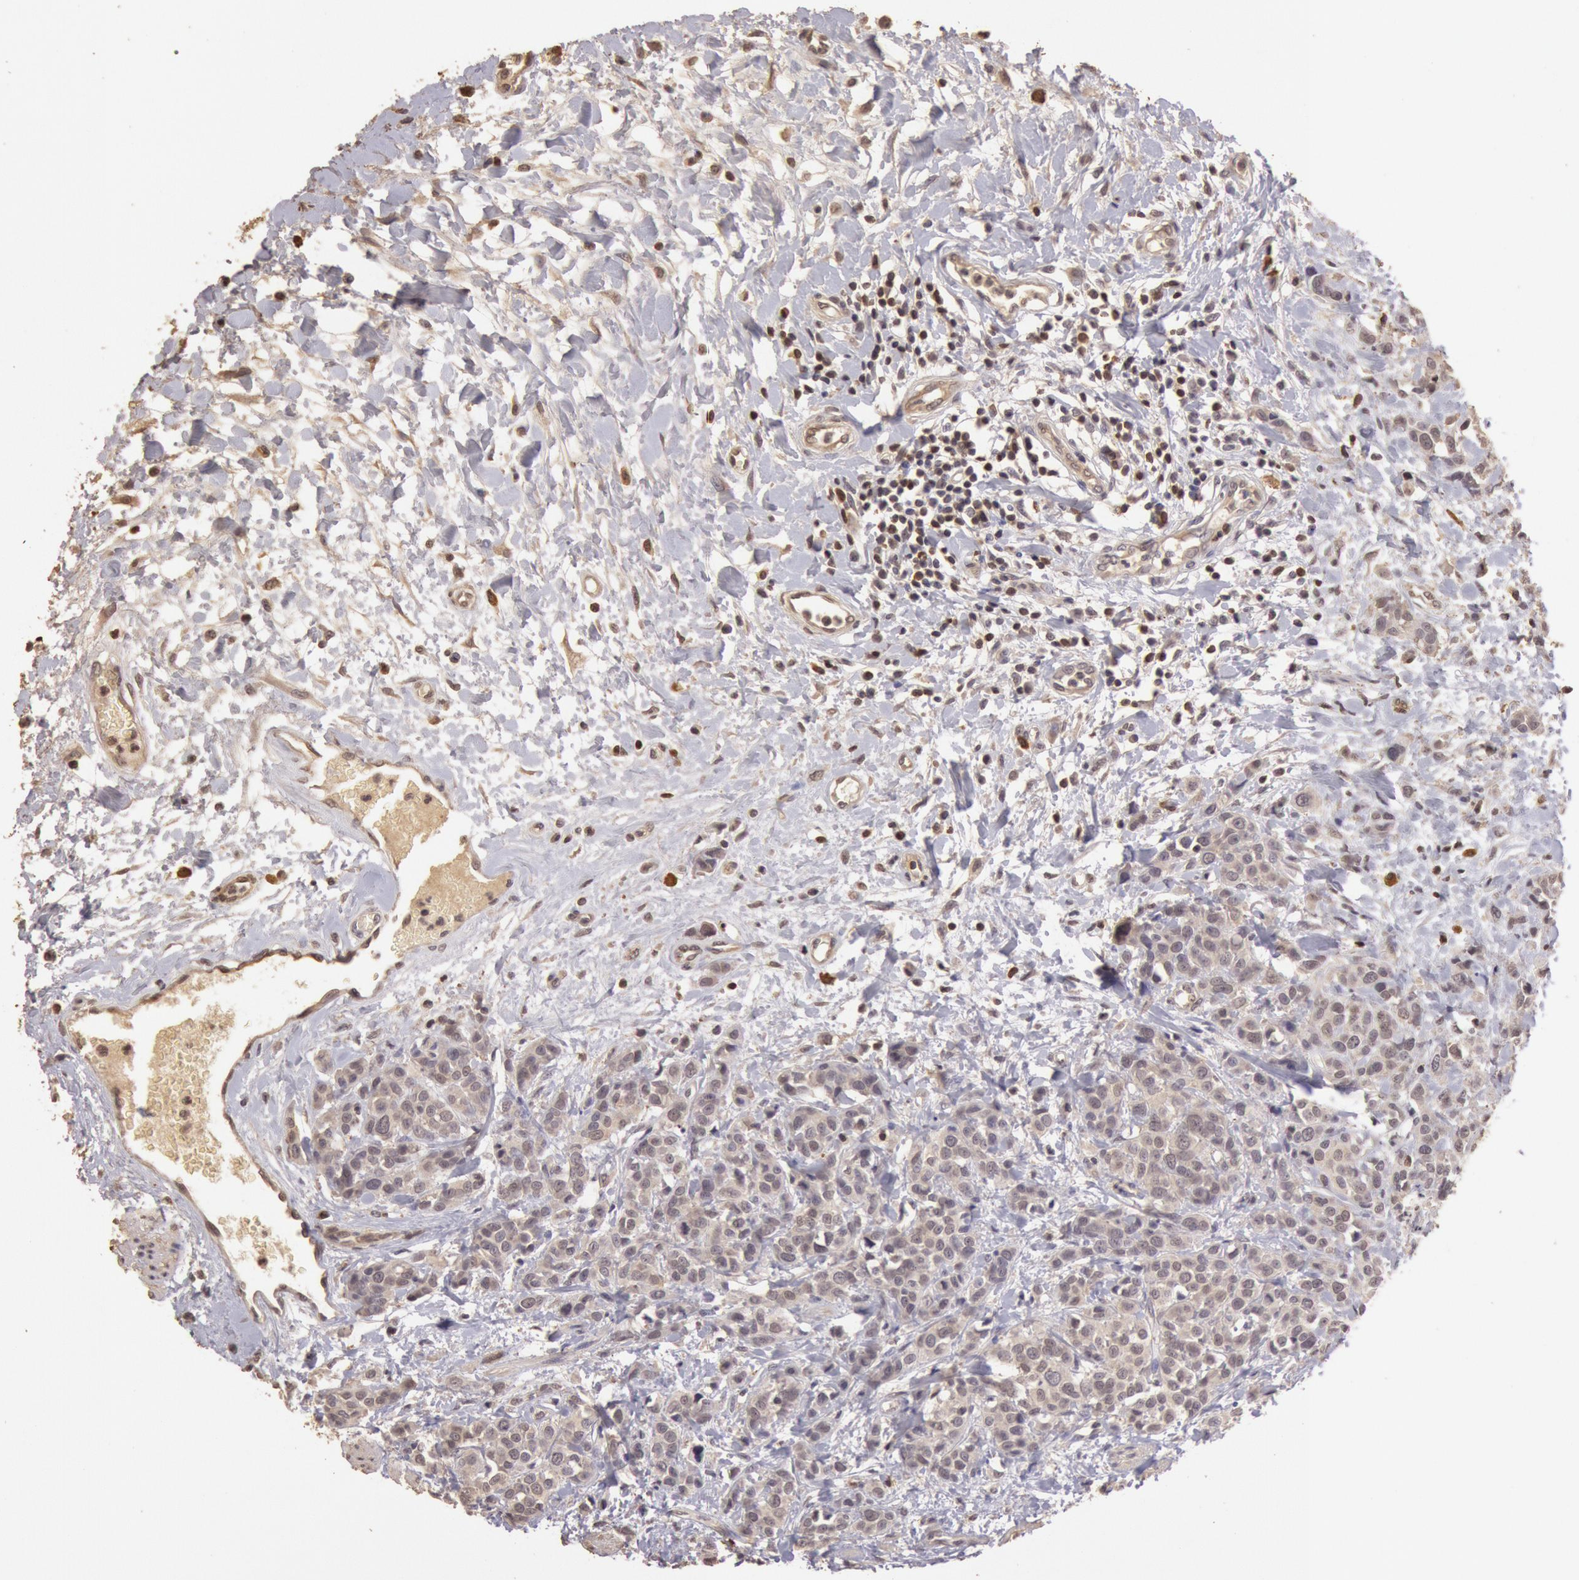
{"staining": {"intensity": "weak", "quantity": ">75%", "location": "cytoplasmic/membranous"}, "tissue": "urothelial cancer", "cell_type": "Tumor cells", "image_type": "cancer", "snomed": [{"axis": "morphology", "description": "Urothelial carcinoma, High grade"}, {"axis": "topography", "description": "Urinary bladder"}], "caption": "High-magnification brightfield microscopy of urothelial carcinoma (high-grade) stained with DAB (3,3'-diaminobenzidine) (brown) and counterstained with hematoxylin (blue). tumor cells exhibit weak cytoplasmic/membranous staining is identified in approximately>75% of cells.", "gene": "SOD1", "patient": {"sex": "male", "age": 56}}